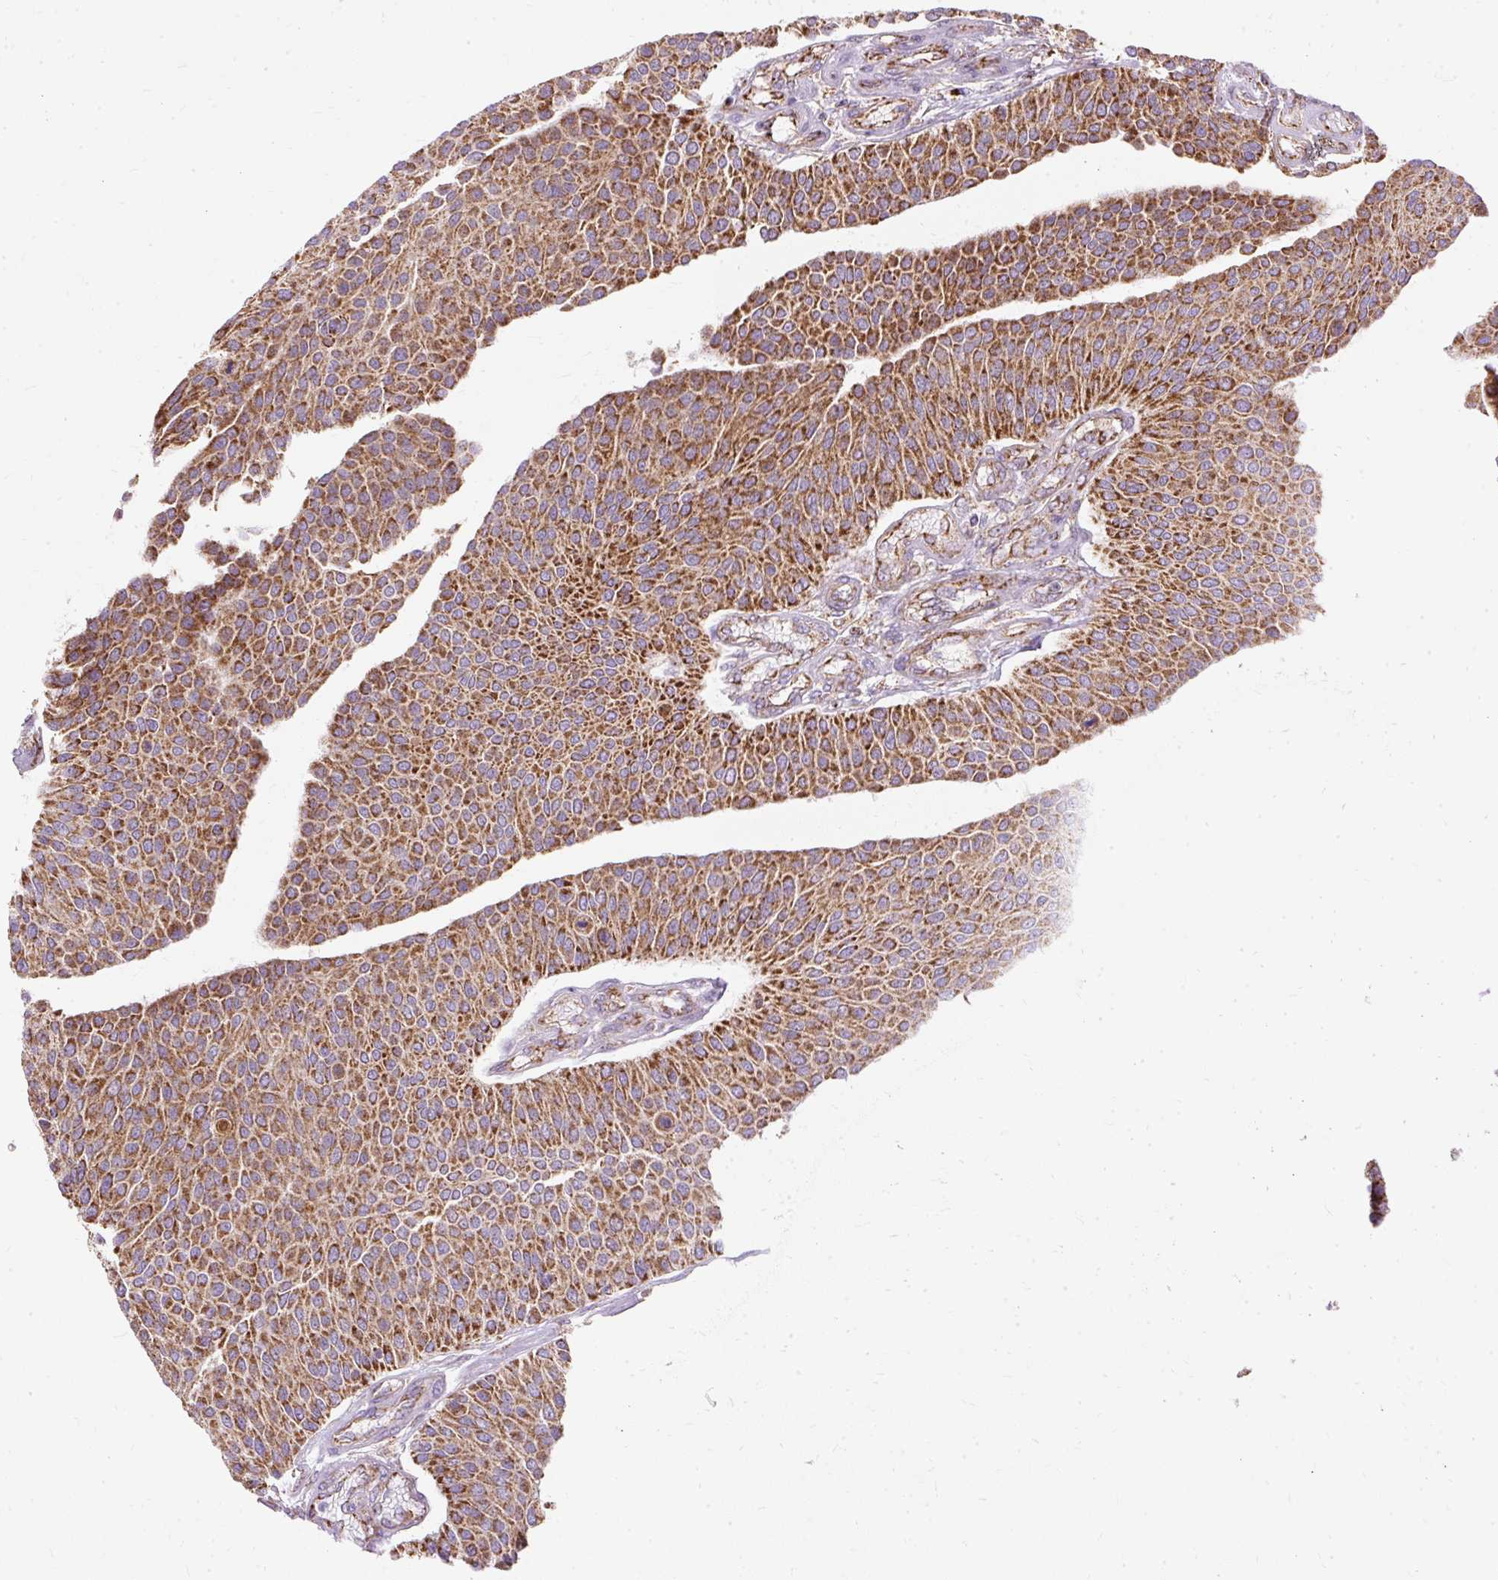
{"staining": {"intensity": "strong", "quantity": ">75%", "location": "cytoplasmic/membranous"}, "tissue": "urothelial cancer", "cell_type": "Tumor cells", "image_type": "cancer", "snomed": [{"axis": "morphology", "description": "Urothelial carcinoma, NOS"}, {"axis": "topography", "description": "Urinary bladder"}], "caption": "Strong cytoplasmic/membranous protein expression is appreciated in about >75% of tumor cells in transitional cell carcinoma.", "gene": "CEP290", "patient": {"sex": "male", "age": 55}}